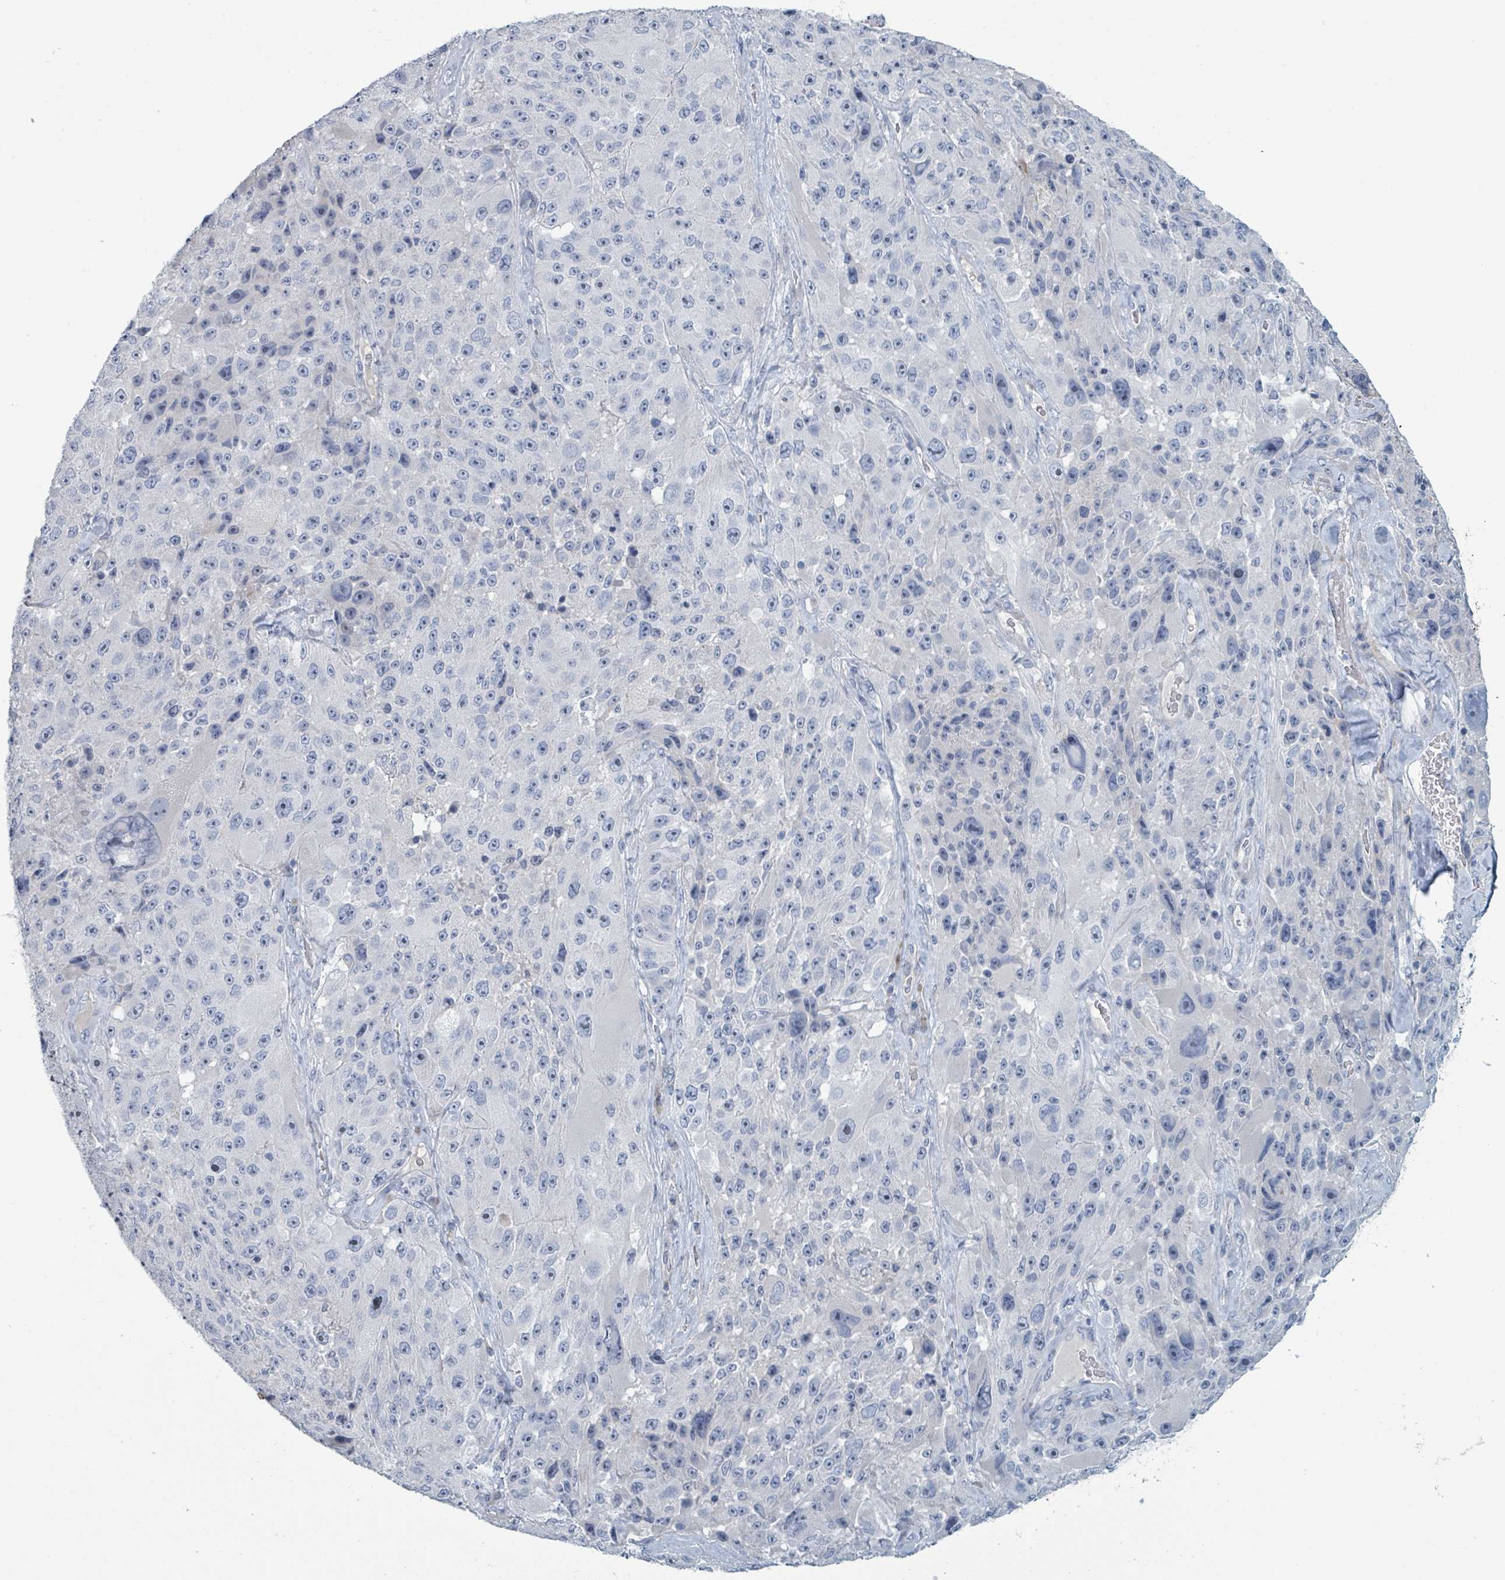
{"staining": {"intensity": "negative", "quantity": "none", "location": "none"}, "tissue": "melanoma", "cell_type": "Tumor cells", "image_type": "cancer", "snomed": [{"axis": "morphology", "description": "Malignant melanoma, Metastatic site"}, {"axis": "topography", "description": "Lymph node"}], "caption": "IHC micrograph of malignant melanoma (metastatic site) stained for a protein (brown), which reveals no expression in tumor cells.", "gene": "RAB33B", "patient": {"sex": "male", "age": 62}}